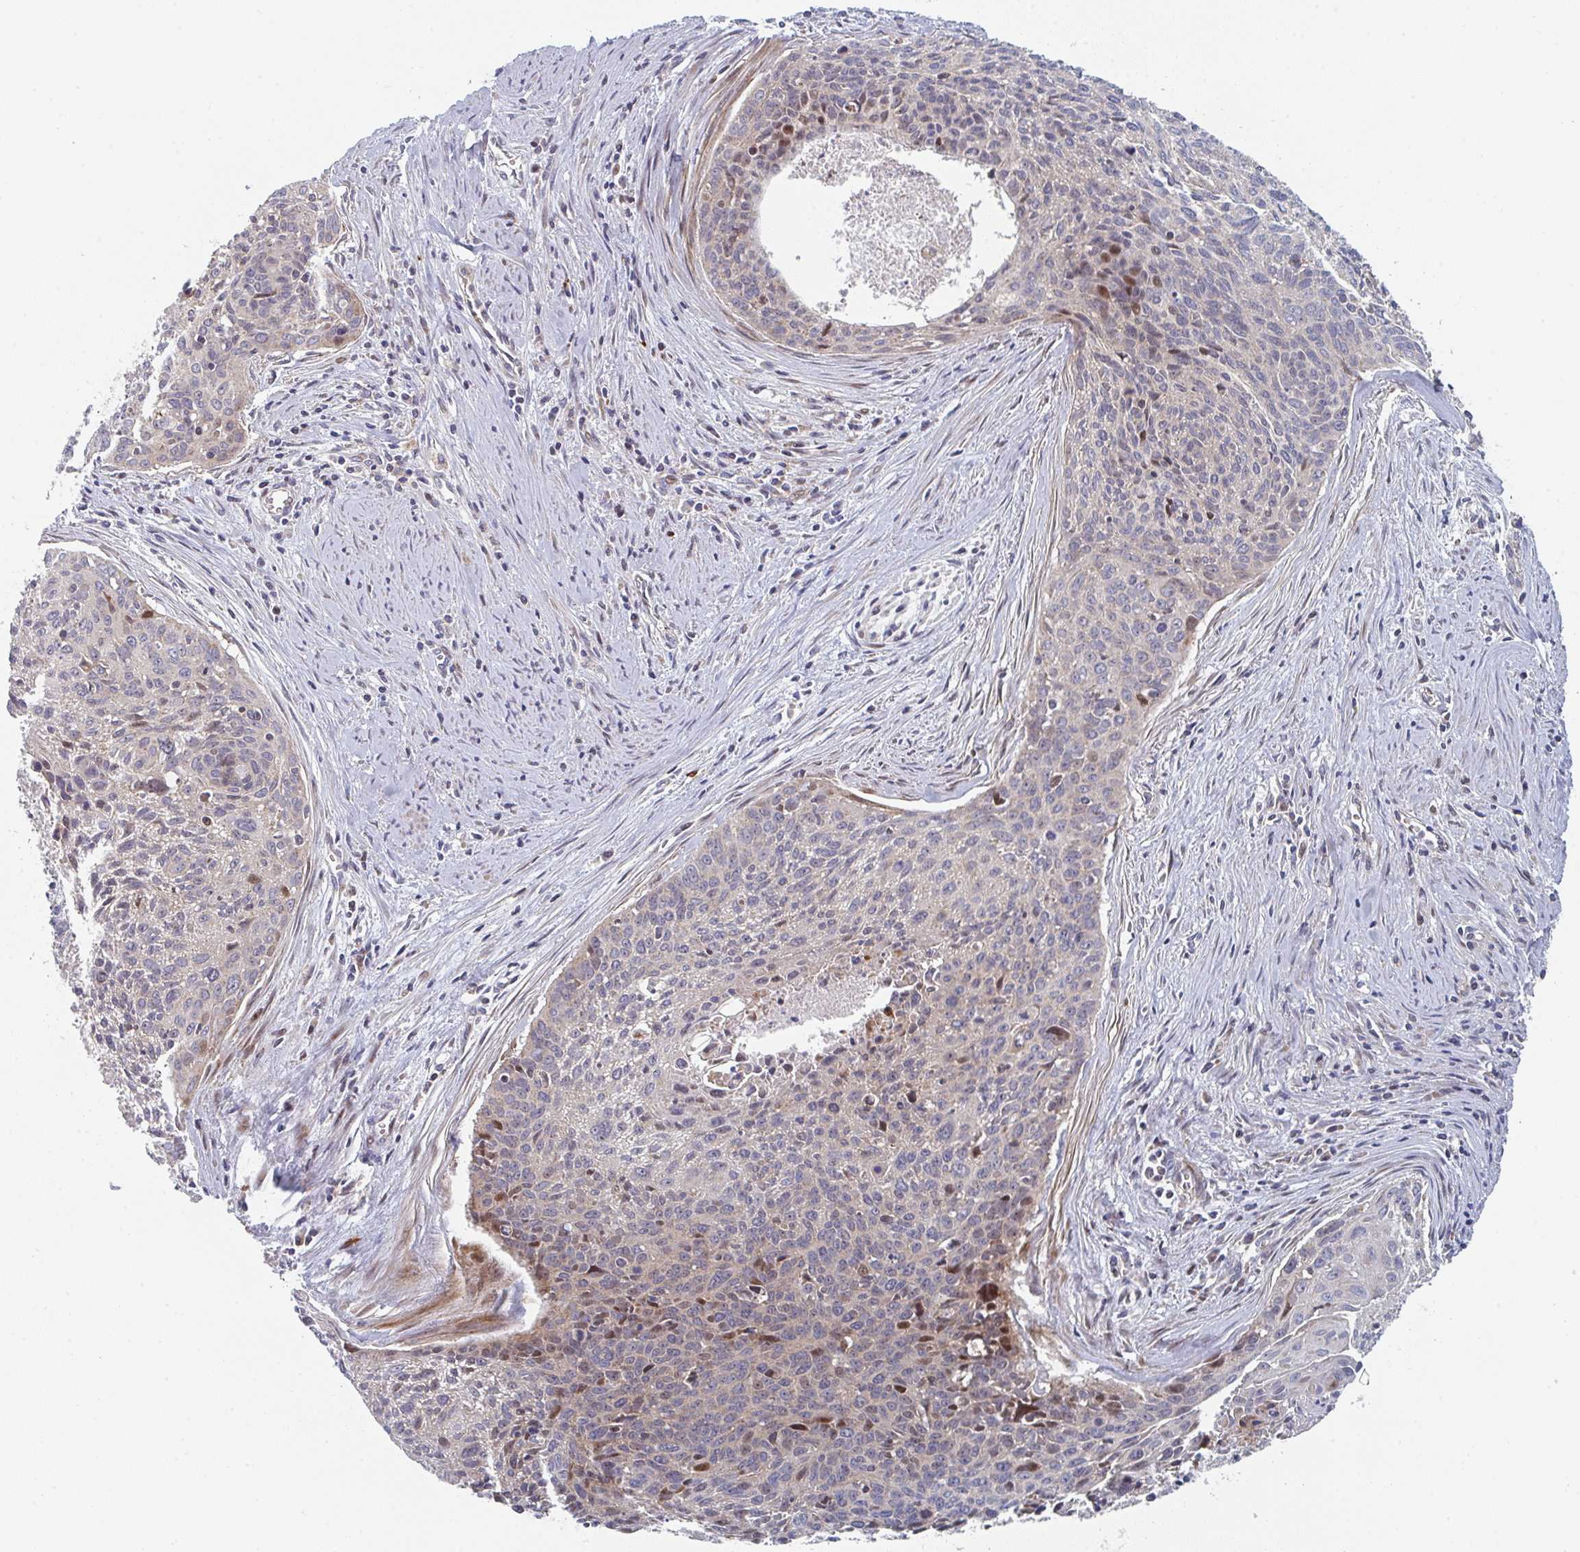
{"staining": {"intensity": "moderate", "quantity": "<25%", "location": "nuclear"}, "tissue": "cervical cancer", "cell_type": "Tumor cells", "image_type": "cancer", "snomed": [{"axis": "morphology", "description": "Squamous cell carcinoma, NOS"}, {"axis": "topography", "description": "Cervix"}], "caption": "Protein positivity by immunohistochemistry (IHC) reveals moderate nuclear staining in approximately <25% of tumor cells in cervical cancer (squamous cell carcinoma). The protein is shown in brown color, while the nuclei are stained blue.", "gene": "ZNF644", "patient": {"sex": "female", "age": 55}}